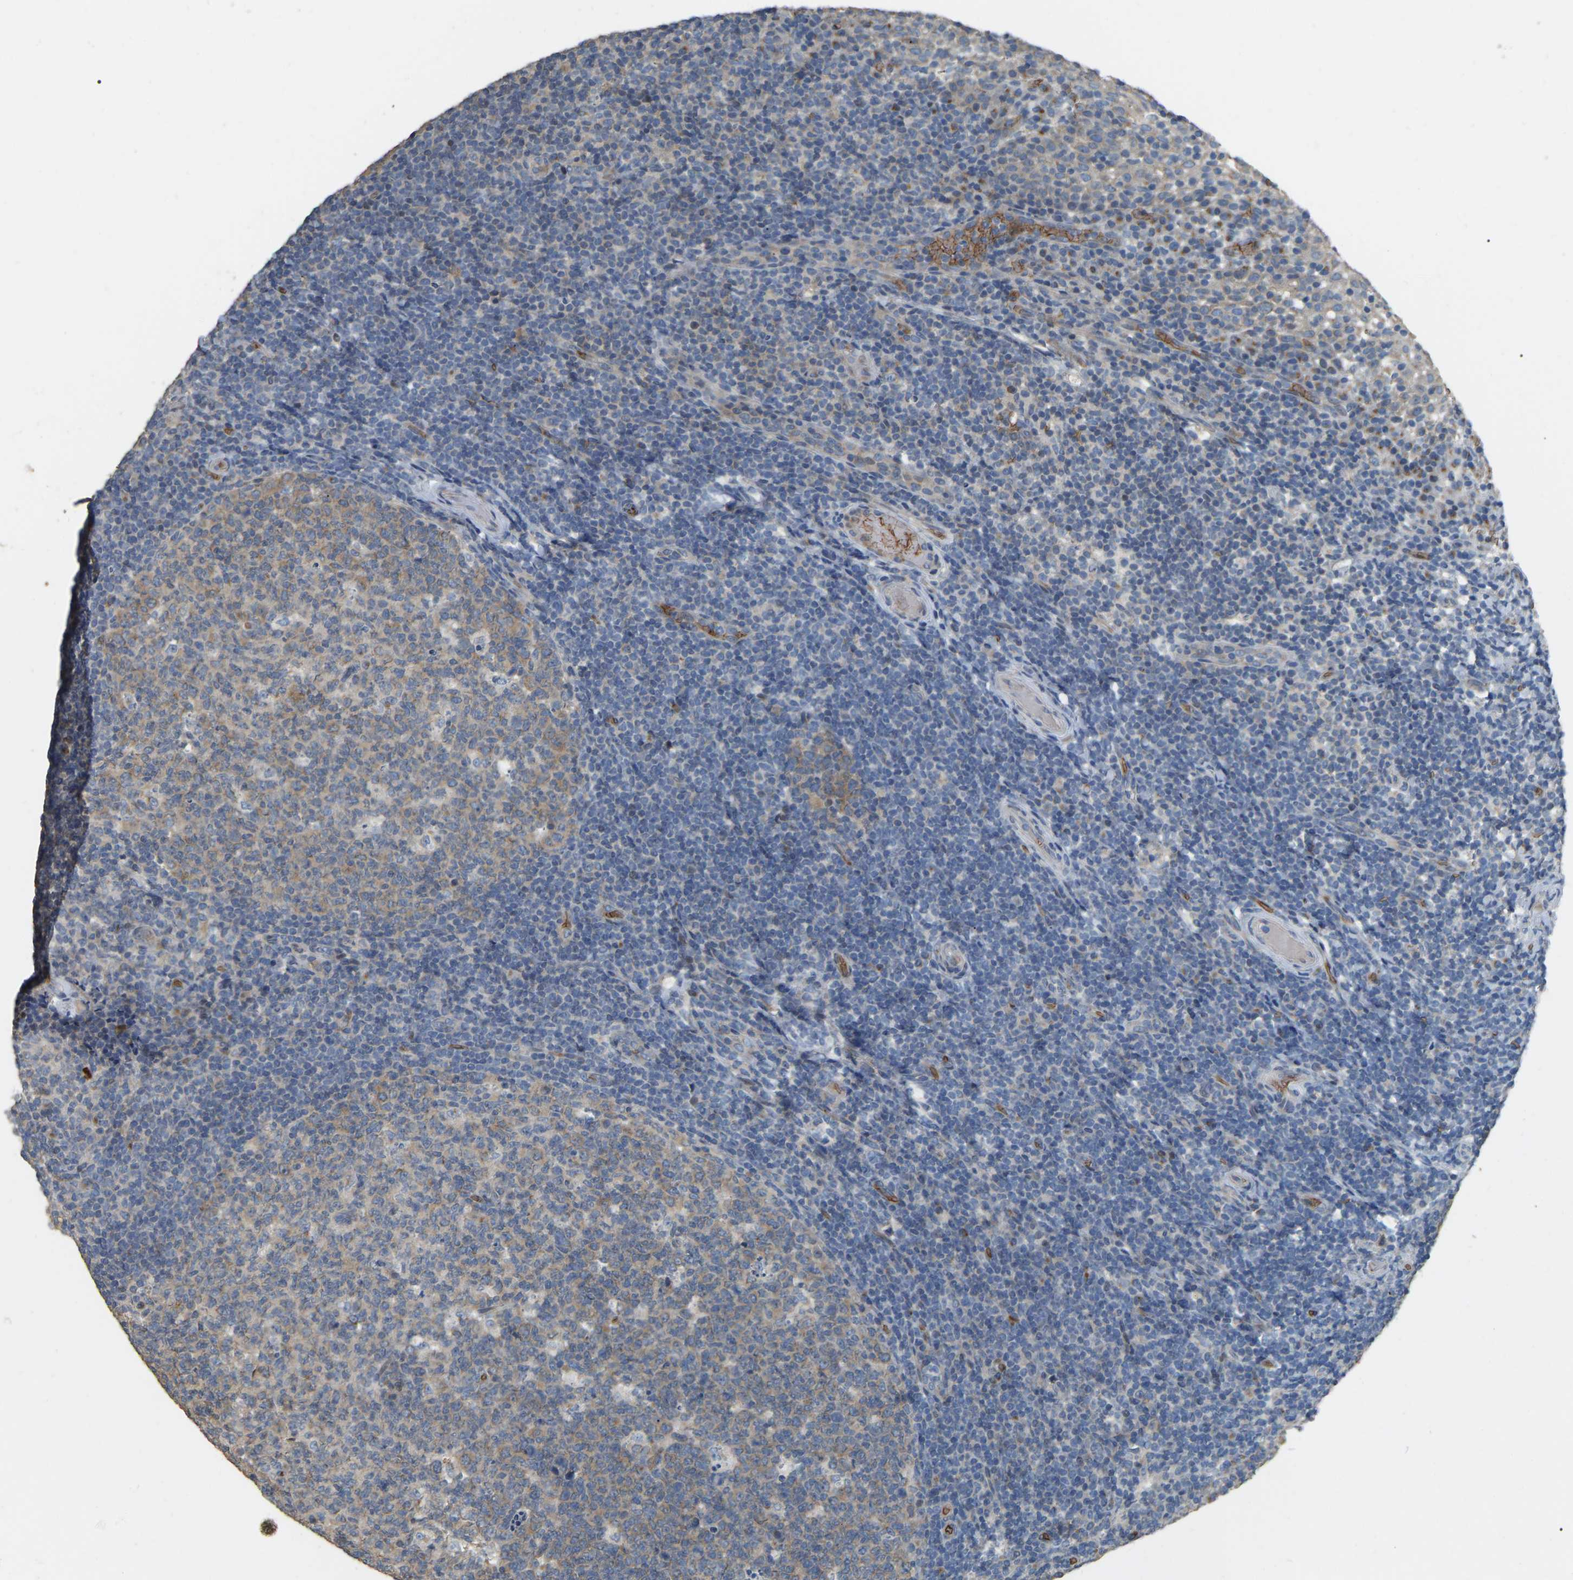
{"staining": {"intensity": "moderate", "quantity": ">75%", "location": "cytoplasmic/membranous"}, "tissue": "tonsil", "cell_type": "Germinal center cells", "image_type": "normal", "snomed": [{"axis": "morphology", "description": "Normal tissue, NOS"}, {"axis": "topography", "description": "Tonsil"}], "caption": "Immunohistochemical staining of unremarkable human tonsil displays medium levels of moderate cytoplasmic/membranous staining in about >75% of germinal center cells. Using DAB (brown) and hematoxylin (blue) stains, captured at high magnification using brightfield microscopy.", "gene": "CFAP298", "patient": {"sex": "female", "age": 19}}